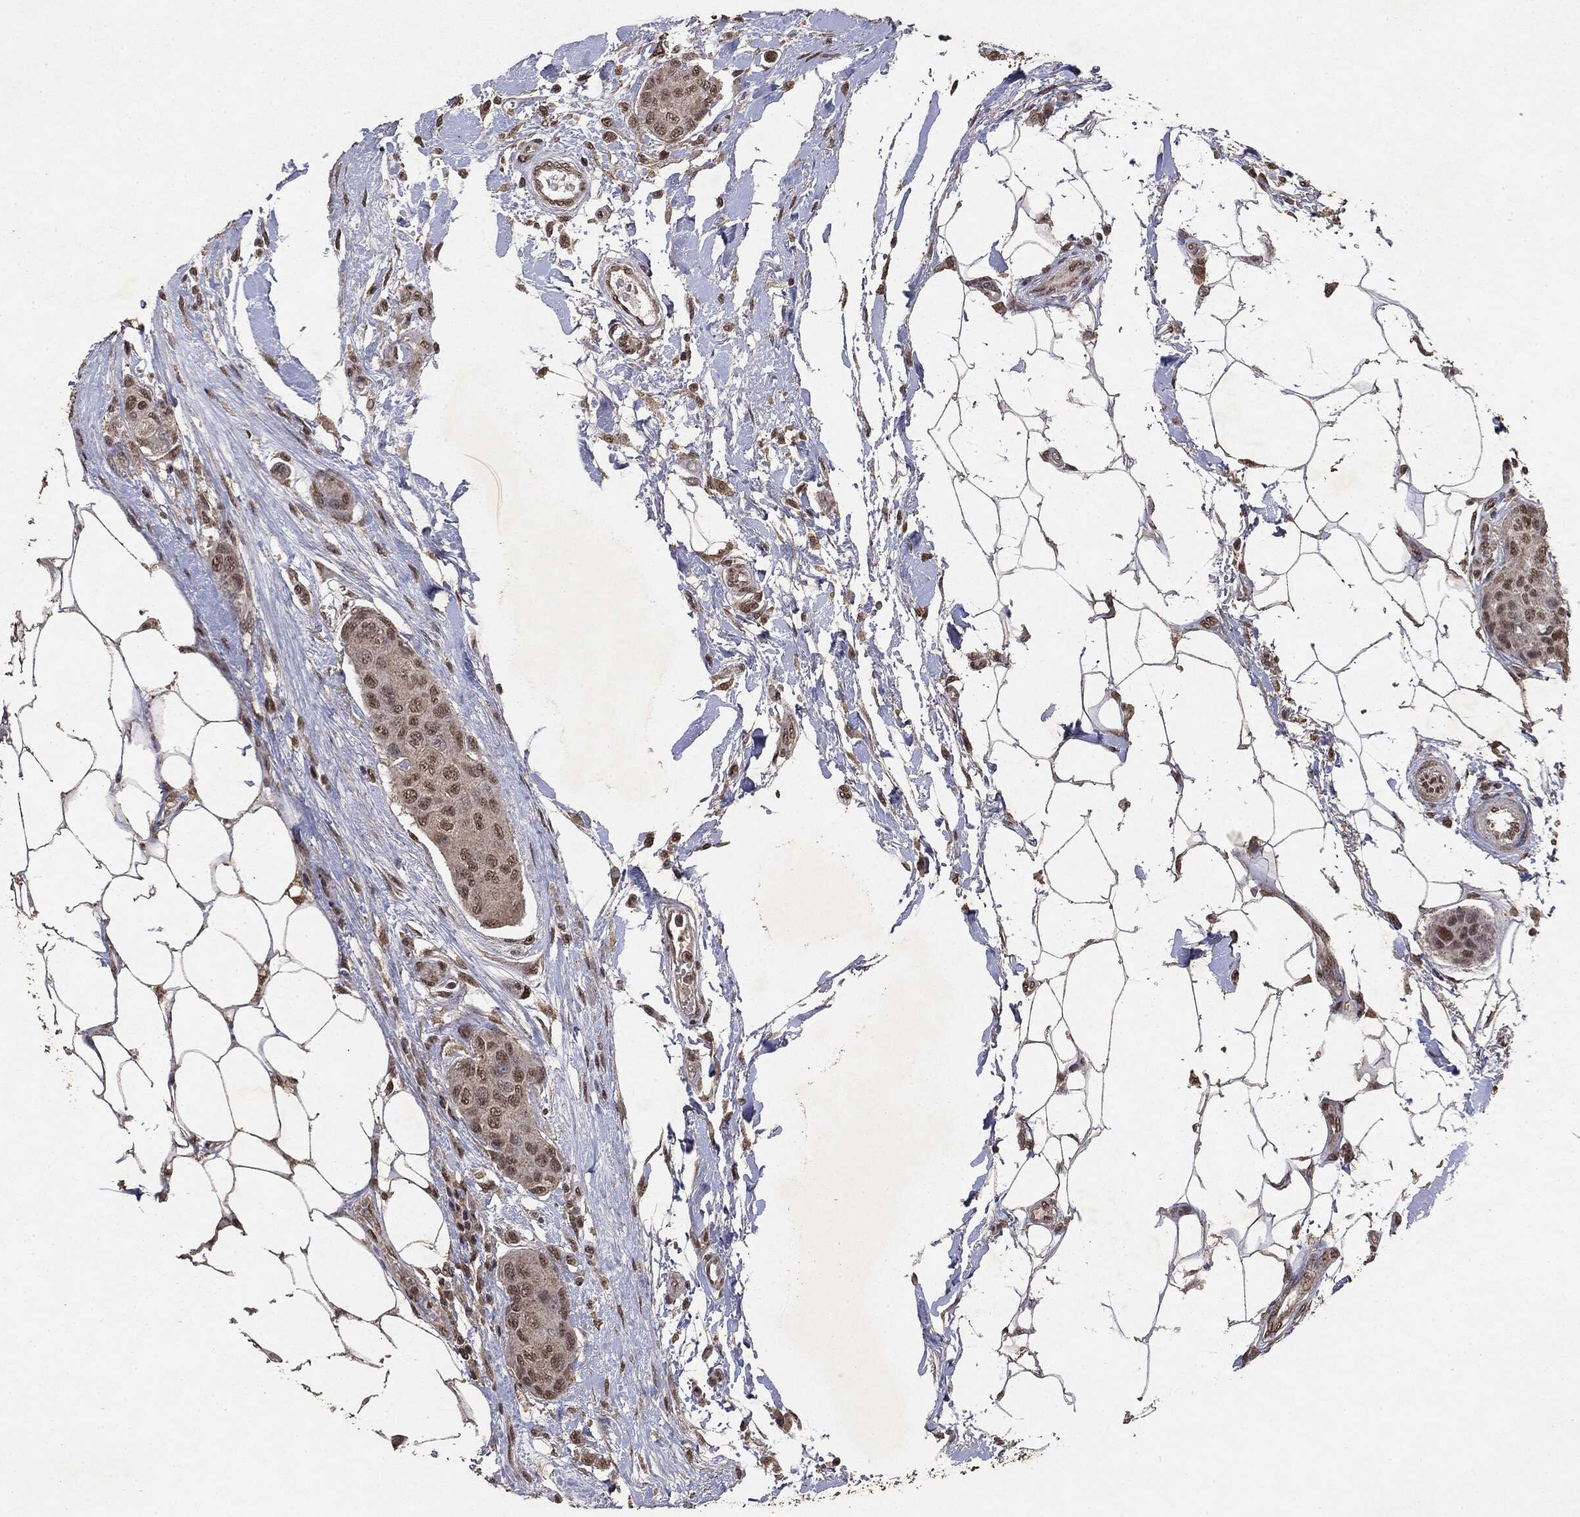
{"staining": {"intensity": "moderate", "quantity": "<25%", "location": "nuclear"}, "tissue": "breast cancer", "cell_type": "Tumor cells", "image_type": "cancer", "snomed": [{"axis": "morphology", "description": "Duct carcinoma"}, {"axis": "topography", "description": "Breast"}, {"axis": "topography", "description": "Lymph node"}], "caption": "Moderate nuclear expression for a protein is present in approximately <25% of tumor cells of infiltrating ductal carcinoma (breast) using IHC.", "gene": "RAD18", "patient": {"sex": "female", "age": 80}}